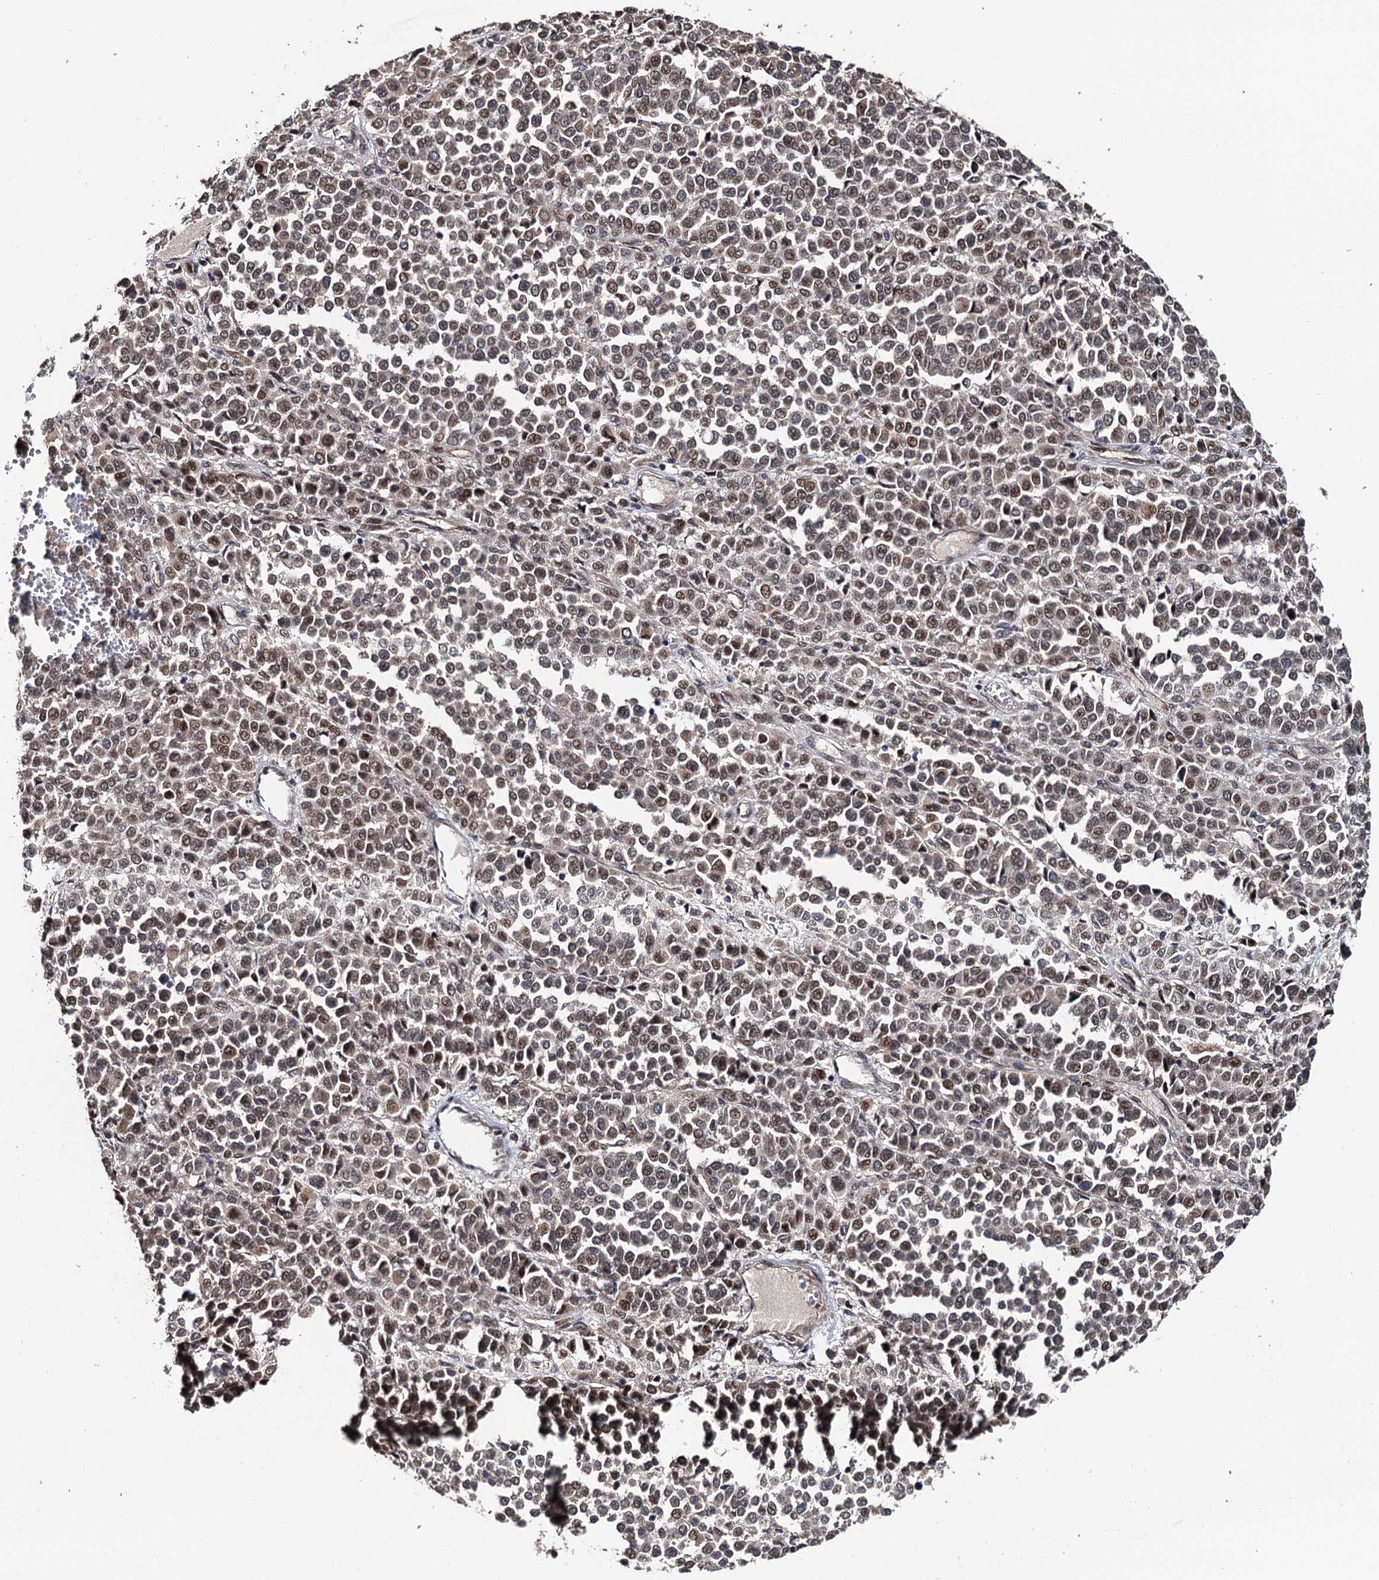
{"staining": {"intensity": "moderate", "quantity": "25%-75%", "location": "nuclear"}, "tissue": "melanoma", "cell_type": "Tumor cells", "image_type": "cancer", "snomed": [{"axis": "morphology", "description": "Malignant melanoma, Metastatic site"}, {"axis": "topography", "description": "Pancreas"}], "caption": "Human melanoma stained with a protein marker exhibits moderate staining in tumor cells.", "gene": "LRRC63", "patient": {"sex": "female", "age": 30}}